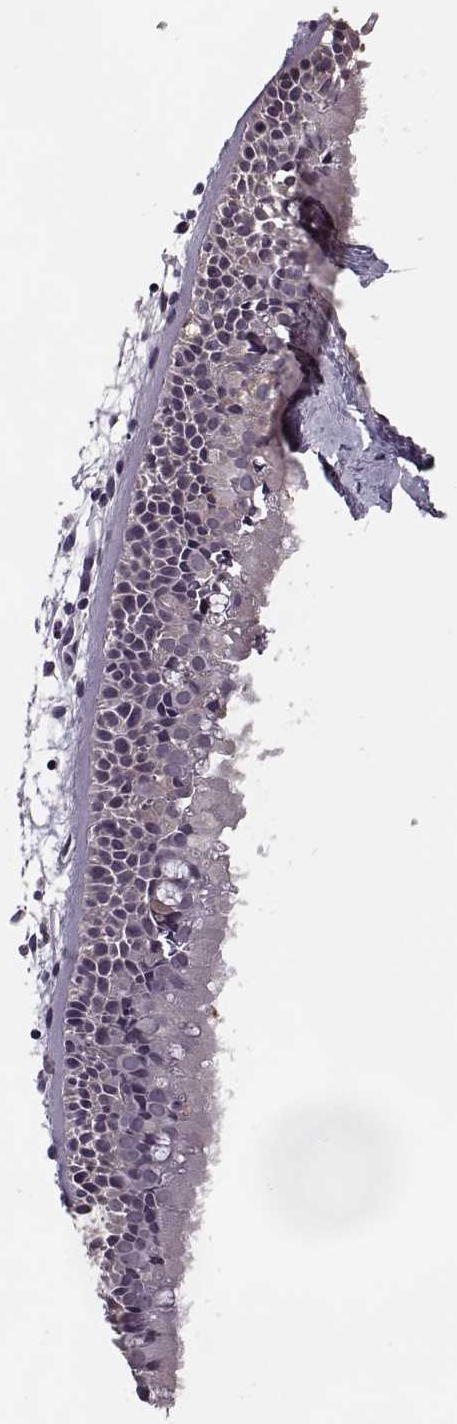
{"staining": {"intensity": "weak", "quantity": "<25%", "location": "cytoplasmic/membranous"}, "tissue": "nasopharynx", "cell_type": "Respiratory epithelial cells", "image_type": "normal", "snomed": [{"axis": "morphology", "description": "Normal tissue, NOS"}, {"axis": "topography", "description": "Nasopharynx"}], "caption": "Immunohistochemical staining of benign human nasopharynx displays no significant expression in respiratory epithelial cells. (Stains: DAB (3,3'-diaminobenzidine) immunohistochemistry (IHC) with hematoxylin counter stain, Microscopy: brightfield microscopy at high magnification).", "gene": "LUZP2", "patient": {"sex": "female", "age": 68}}